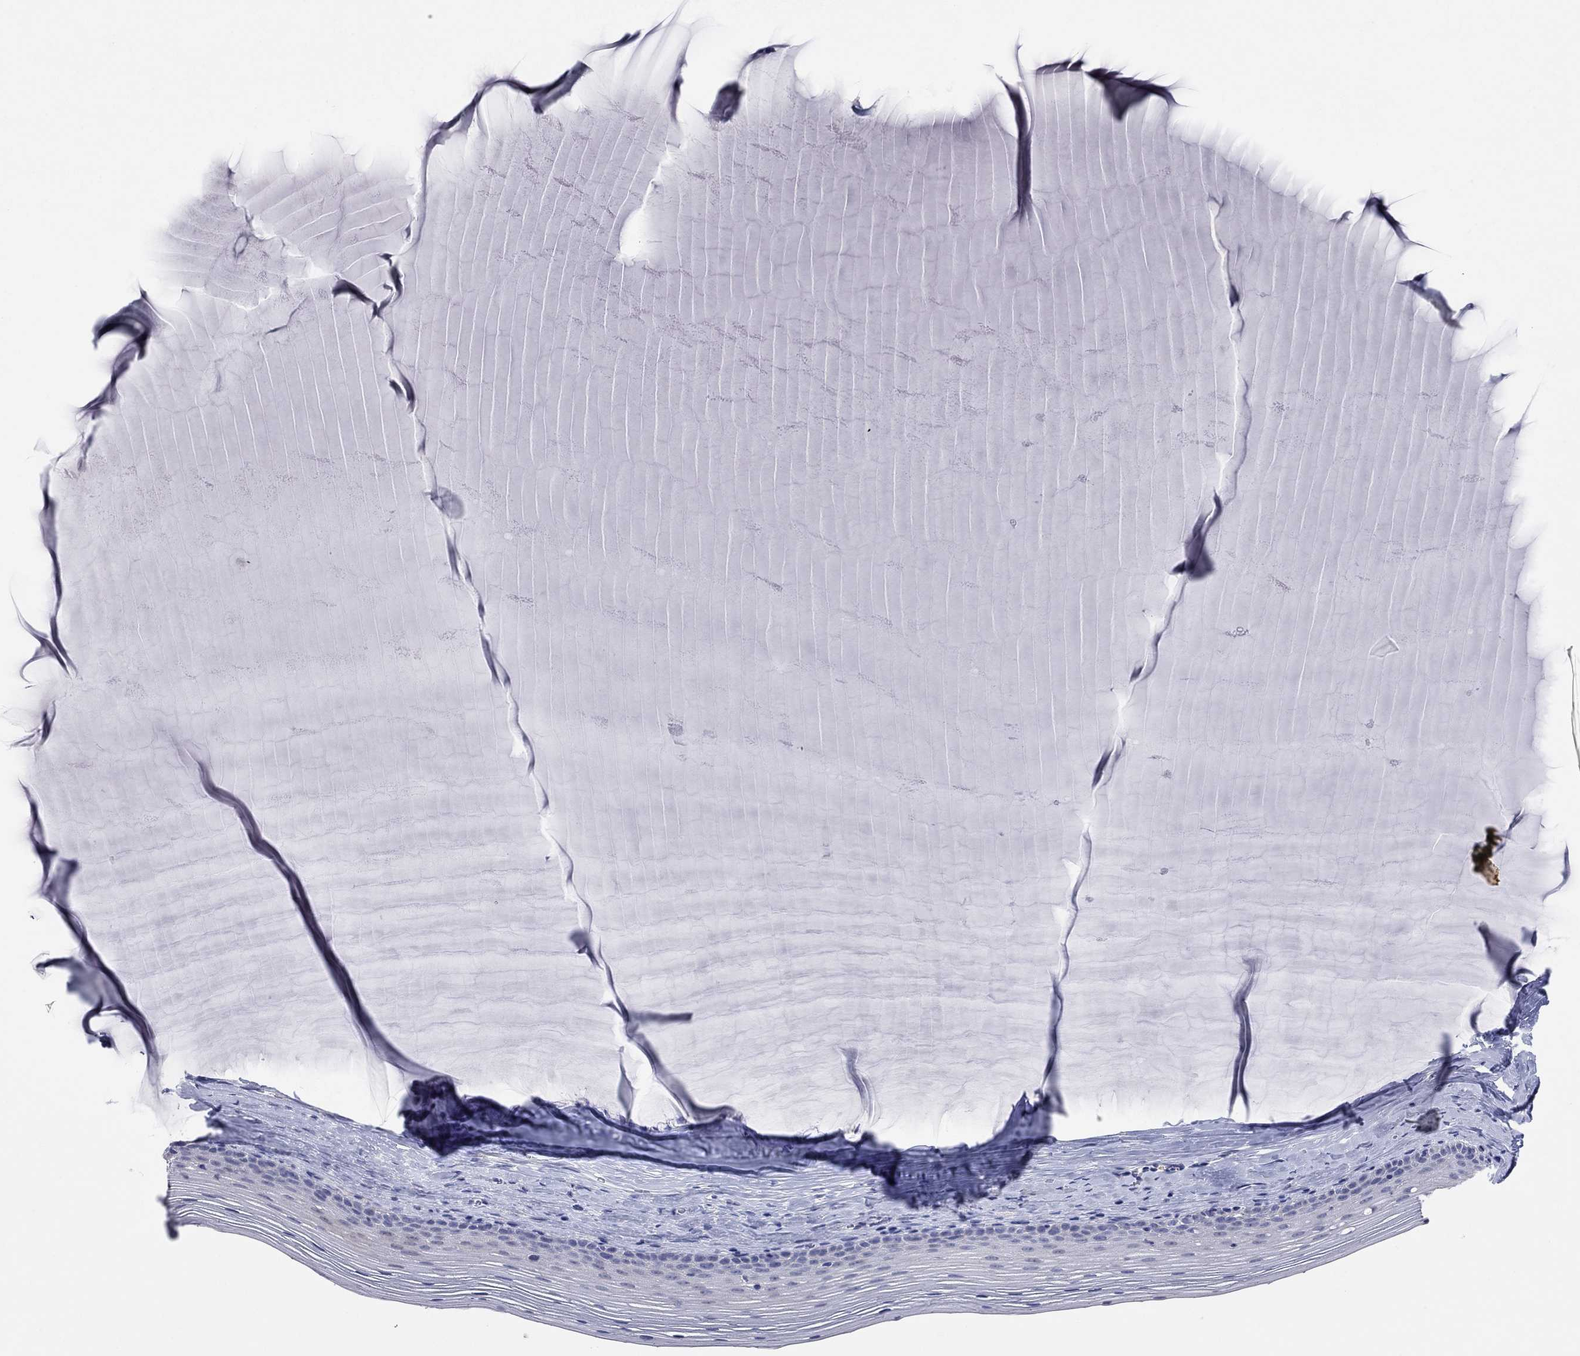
{"staining": {"intensity": "negative", "quantity": "none", "location": "none"}, "tissue": "cervix", "cell_type": "Glandular cells", "image_type": "normal", "snomed": [{"axis": "morphology", "description": "Normal tissue, NOS"}, {"axis": "topography", "description": "Cervix"}], "caption": "IHC photomicrograph of benign cervix: human cervix stained with DAB (3,3'-diaminobenzidine) displays no significant protein positivity in glandular cells.", "gene": "MMP13", "patient": {"sex": "female", "age": 40}}